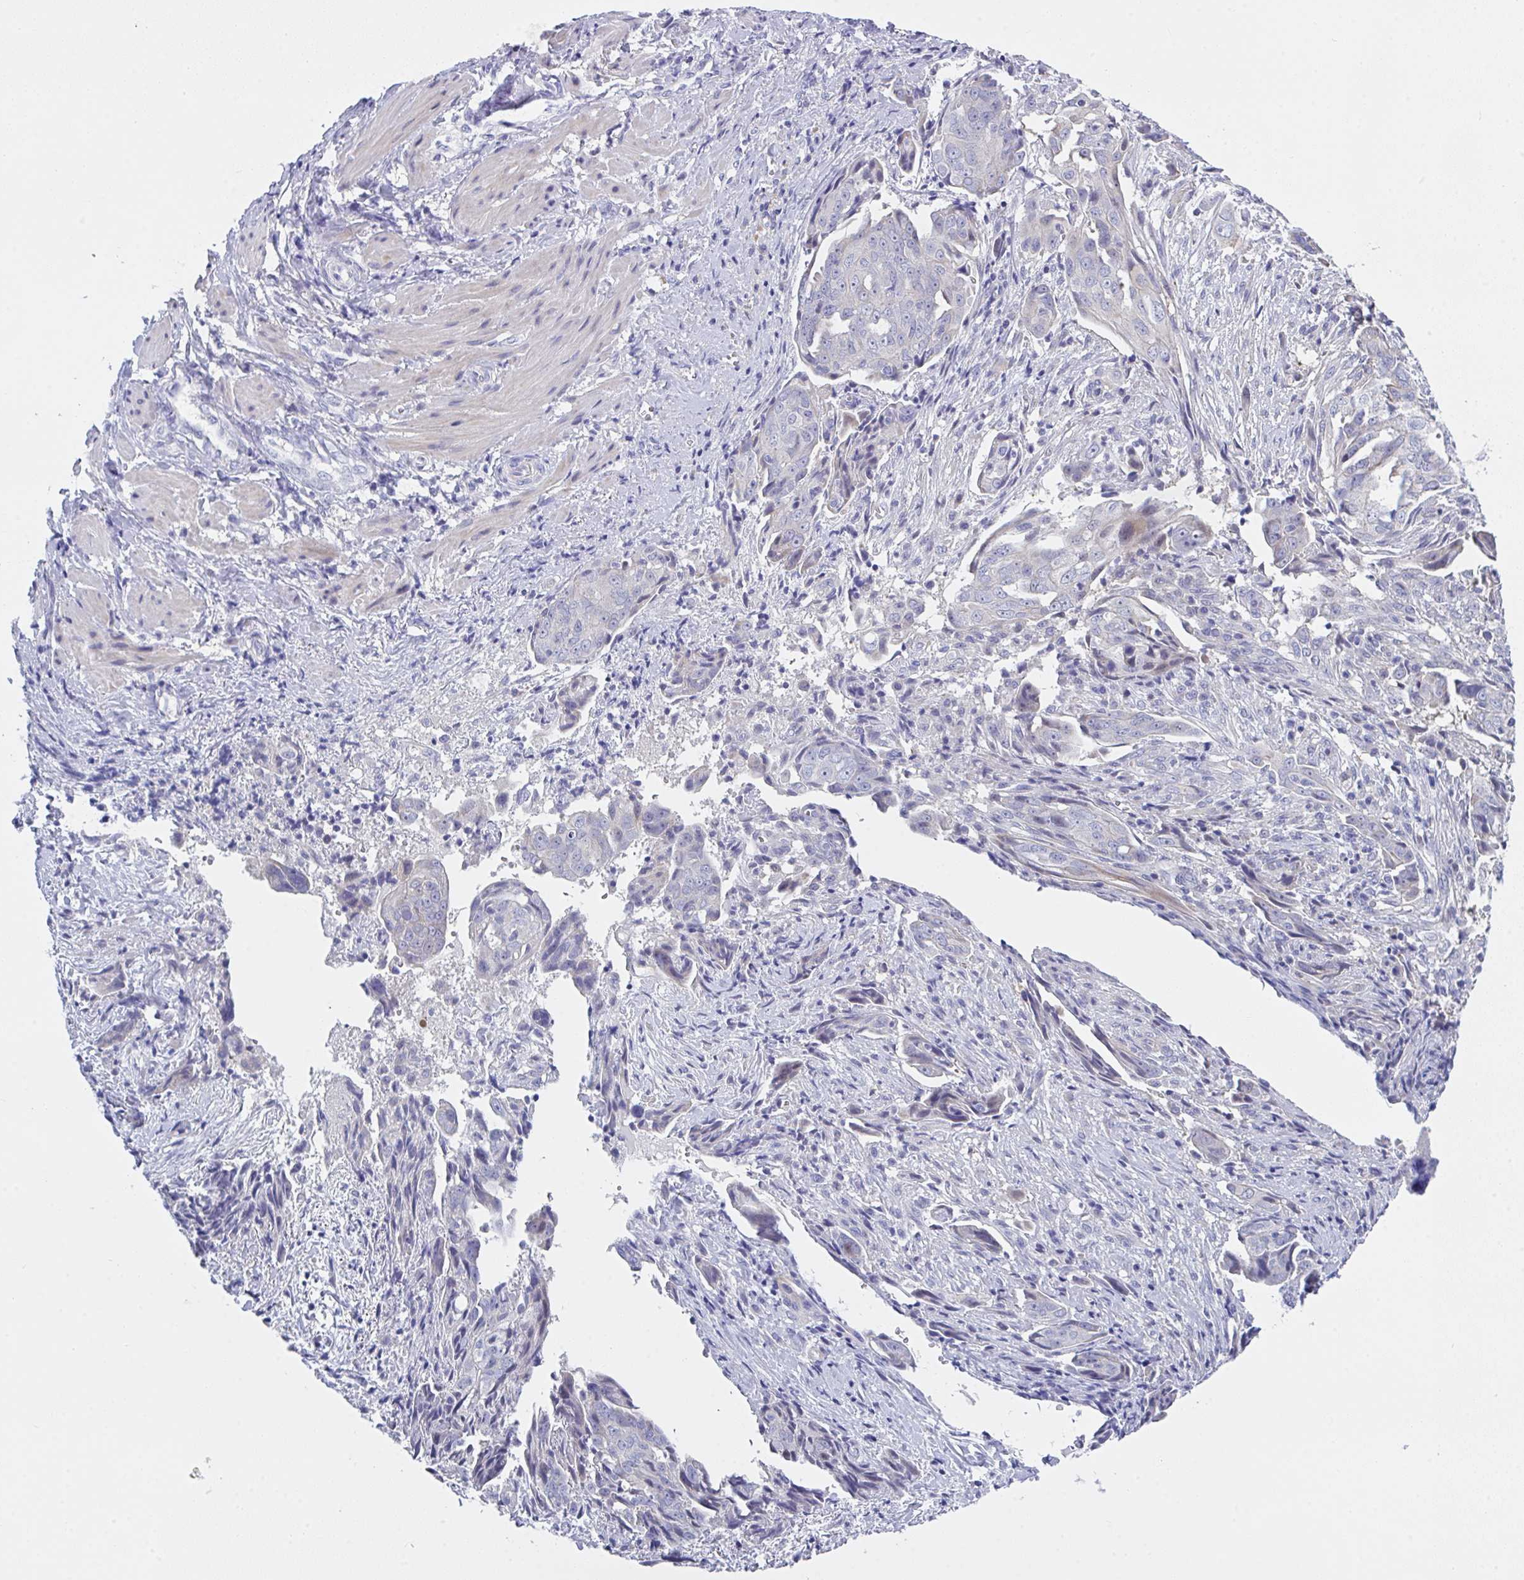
{"staining": {"intensity": "negative", "quantity": "none", "location": "none"}, "tissue": "ovarian cancer", "cell_type": "Tumor cells", "image_type": "cancer", "snomed": [{"axis": "morphology", "description": "Carcinoma, endometroid"}, {"axis": "topography", "description": "Ovary"}], "caption": "Immunohistochemistry of human ovarian endometroid carcinoma exhibits no staining in tumor cells.", "gene": "FBXO47", "patient": {"sex": "female", "age": 70}}